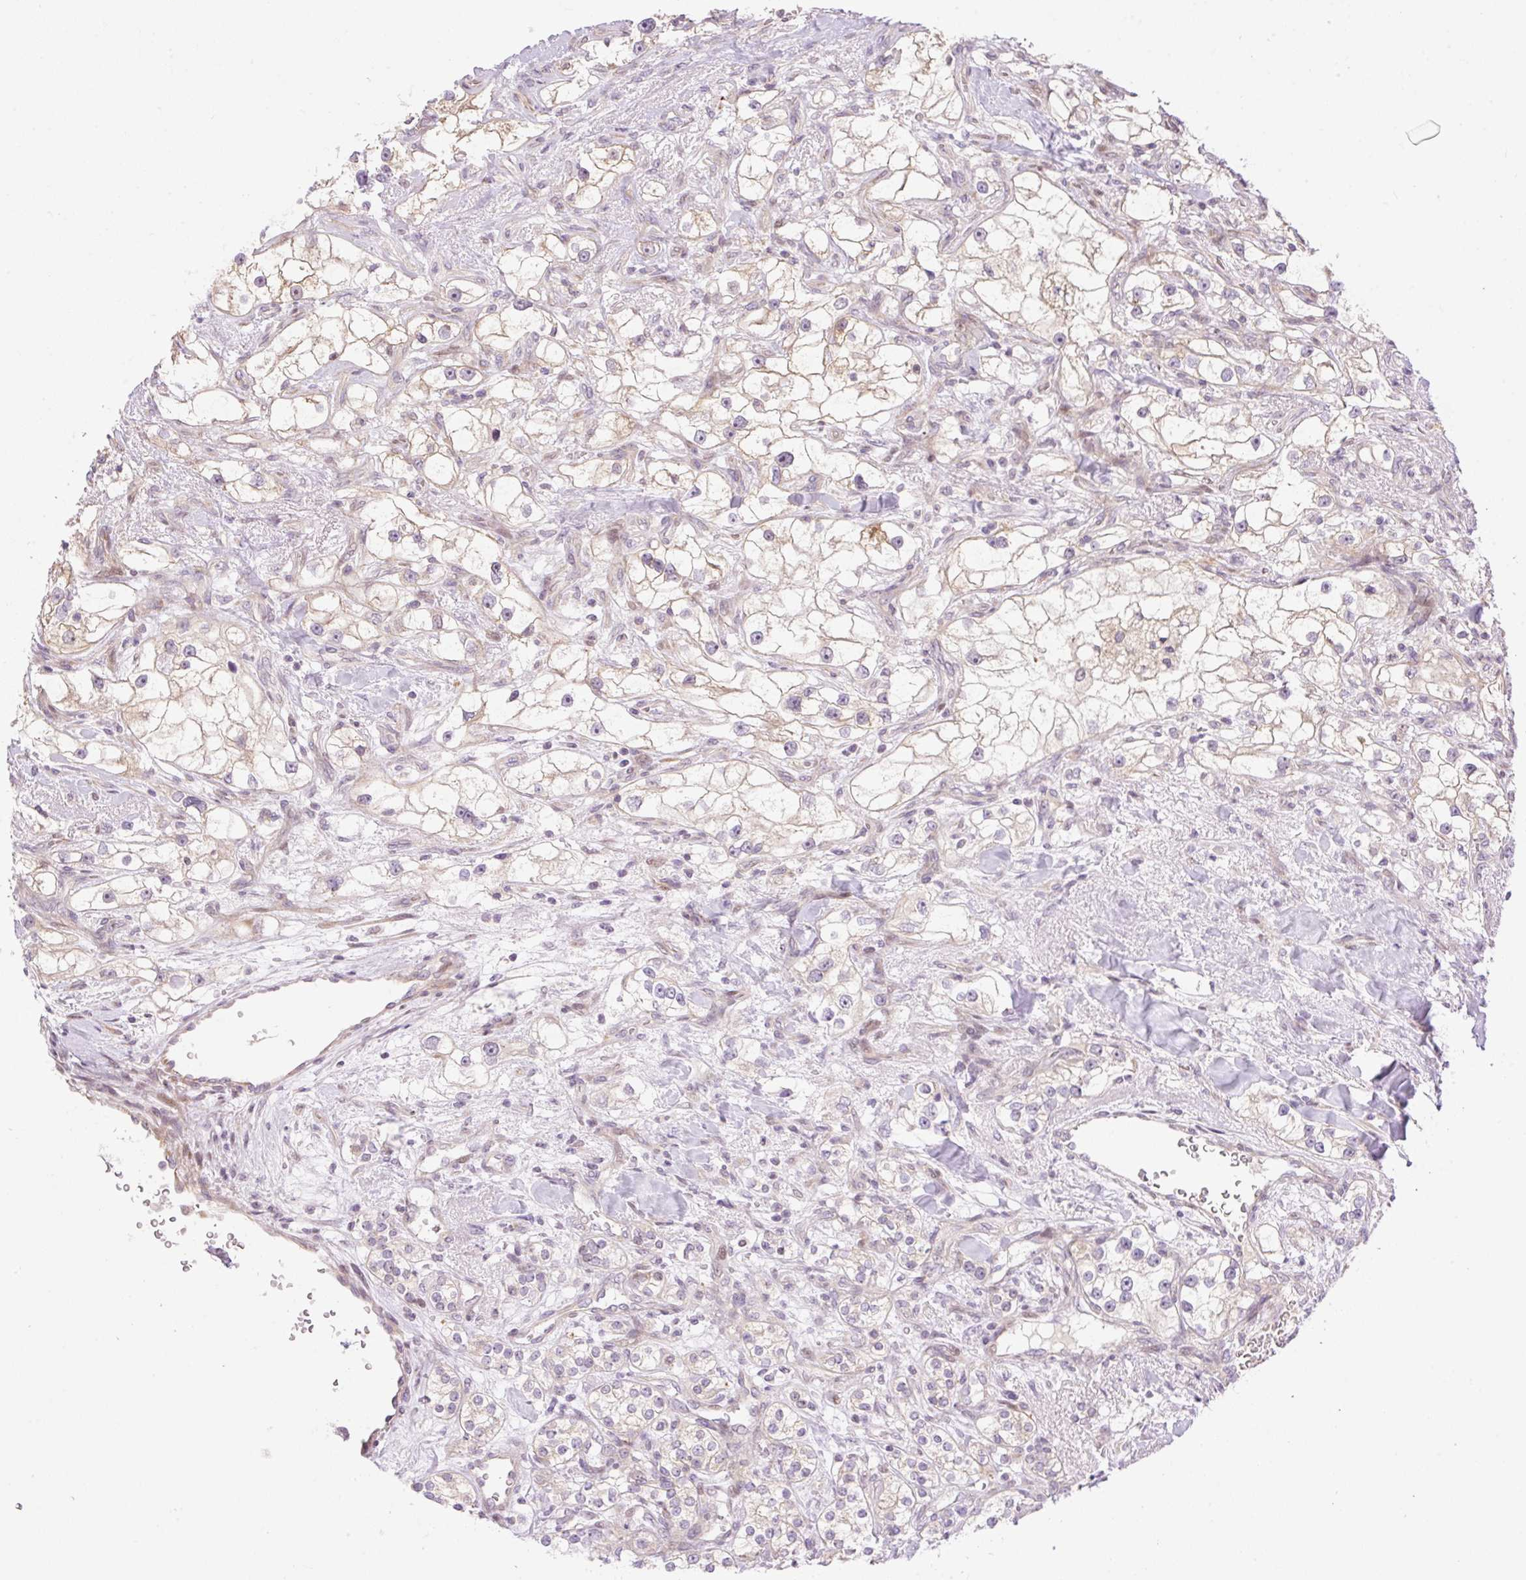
{"staining": {"intensity": "weak", "quantity": "<25%", "location": "cytoplasmic/membranous"}, "tissue": "renal cancer", "cell_type": "Tumor cells", "image_type": "cancer", "snomed": [{"axis": "morphology", "description": "Adenocarcinoma, NOS"}, {"axis": "topography", "description": "Kidney"}], "caption": "This micrograph is of renal adenocarcinoma stained with immunohistochemistry (IHC) to label a protein in brown with the nuclei are counter-stained blue. There is no staining in tumor cells.", "gene": "ZNF394", "patient": {"sex": "male", "age": 77}}